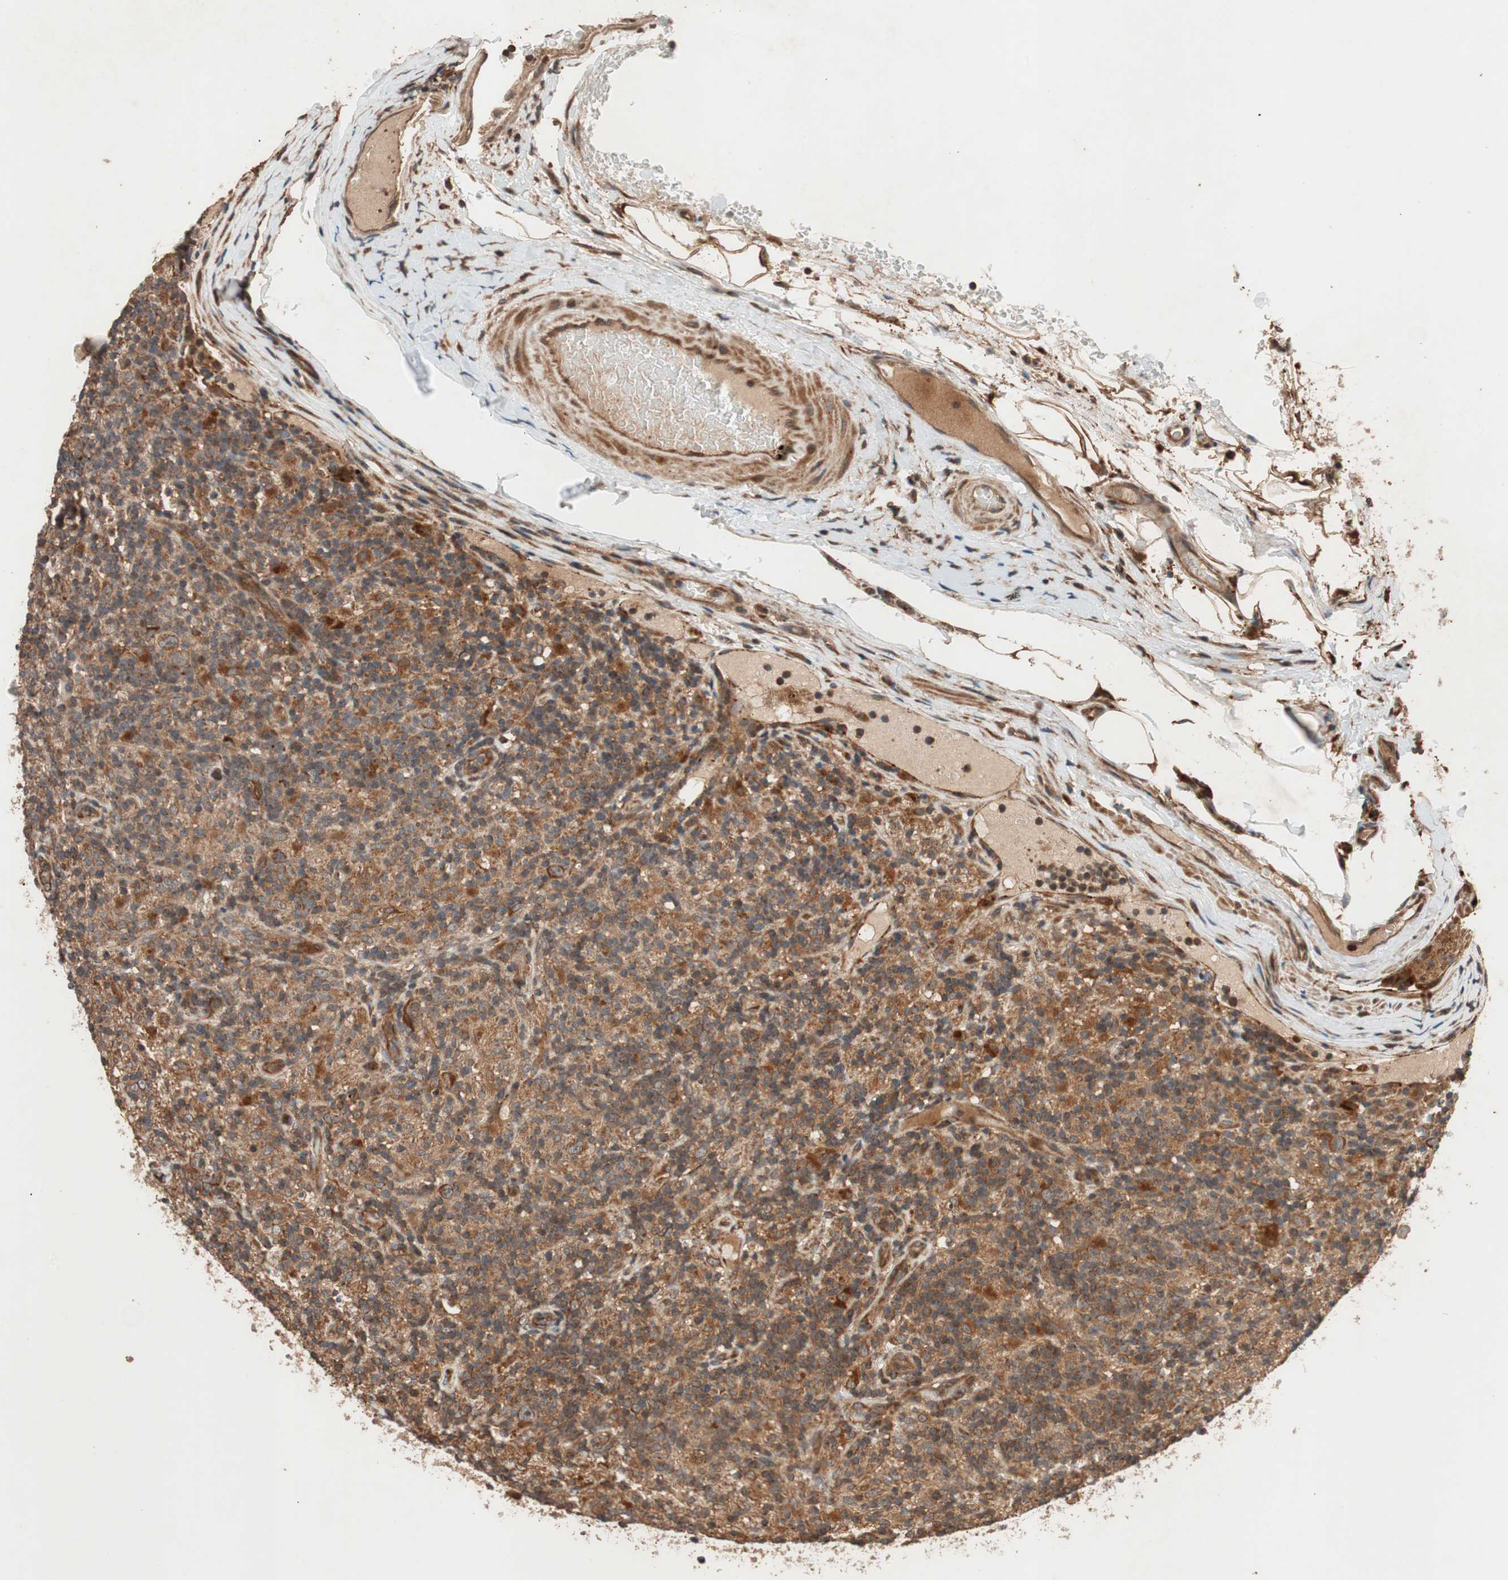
{"staining": {"intensity": "moderate", "quantity": ">75%", "location": "cytoplasmic/membranous"}, "tissue": "lymphoma", "cell_type": "Tumor cells", "image_type": "cancer", "snomed": [{"axis": "morphology", "description": "Hodgkin's disease, NOS"}, {"axis": "topography", "description": "Lymph node"}], "caption": "Immunohistochemical staining of human lymphoma reveals medium levels of moderate cytoplasmic/membranous positivity in about >75% of tumor cells.", "gene": "RAB1A", "patient": {"sex": "male", "age": 70}}